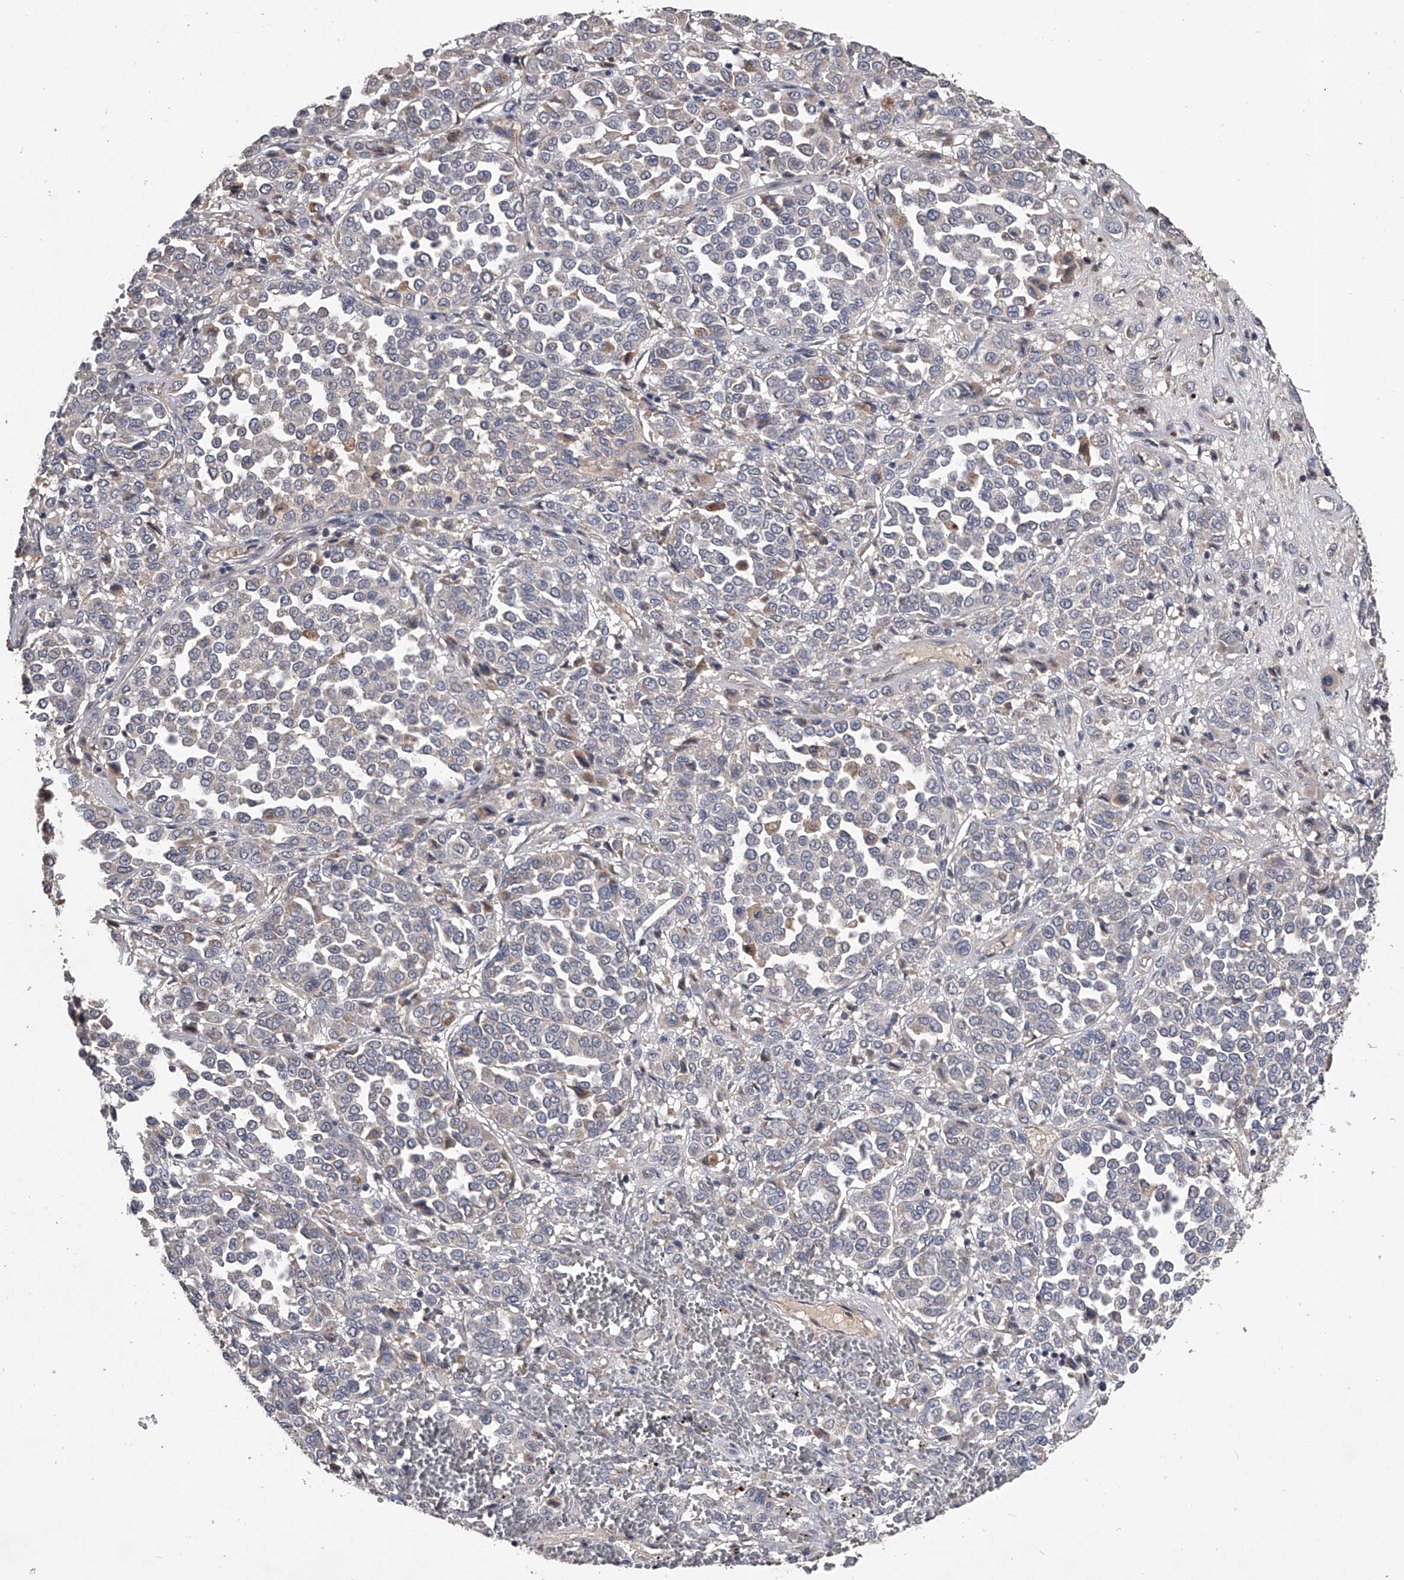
{"staining": {"intensity": "negative", "quantity": "none", "location": "none"}, "tissue": "melanoma", "cell_type": "Tumor cells", "image_type": "cancer", "snomed": [{"axis": "morphology", "description": "Malignant melanoma, Metastatic site"}, {"axis": "topography", "description": "Pancreas"}], "caption": "Histopathology image shows no significant protein expression in tumor cells of malignant melanoma (metastatic site).", "gene": "NRP1", "patient": {"sex": "female", "age": 30}}